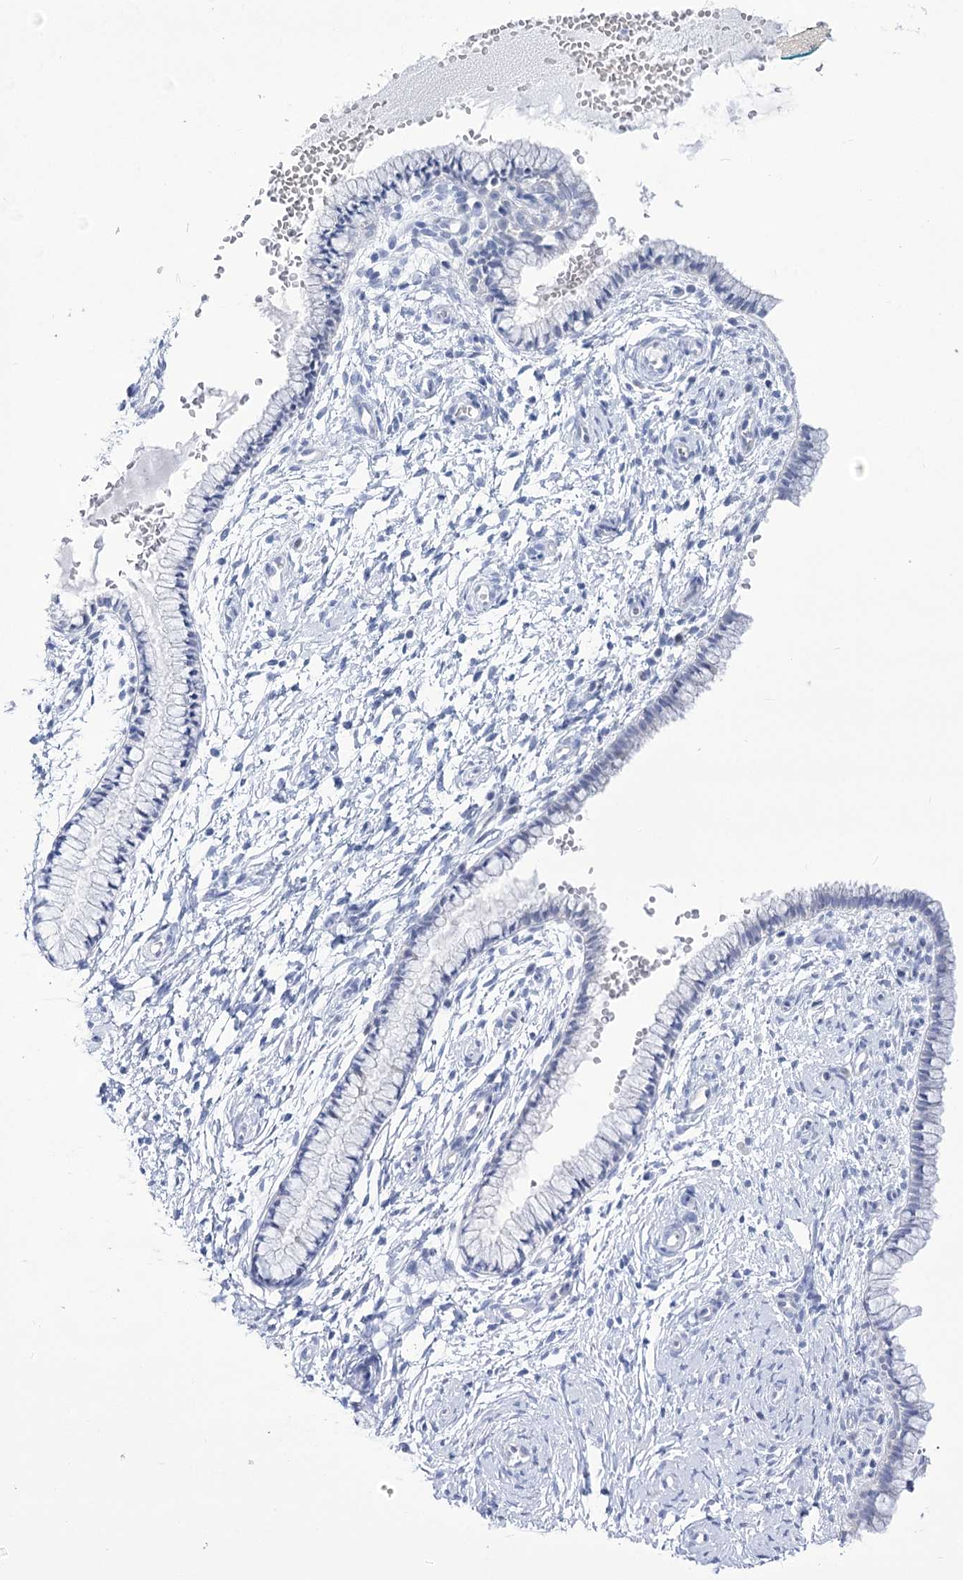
{"staining": {"intensity": "negative", "quantity": "none", "location": "none"}, "tissue": "cervix", "cell_type": "Glandular cells", "image_type": "normal", "snomed": [{"axis": "morphology", "description": "Normal tissue, NOS"}, {"axis": "topography", "description": "Cervix"}], "caption": "Protein analysis of unremarkable cervix exhibits no significant staining in glandular cells. Nuclei are stained in blue.", "gene": "UBA6", "patient": {"sex": "female", "age": 33}}